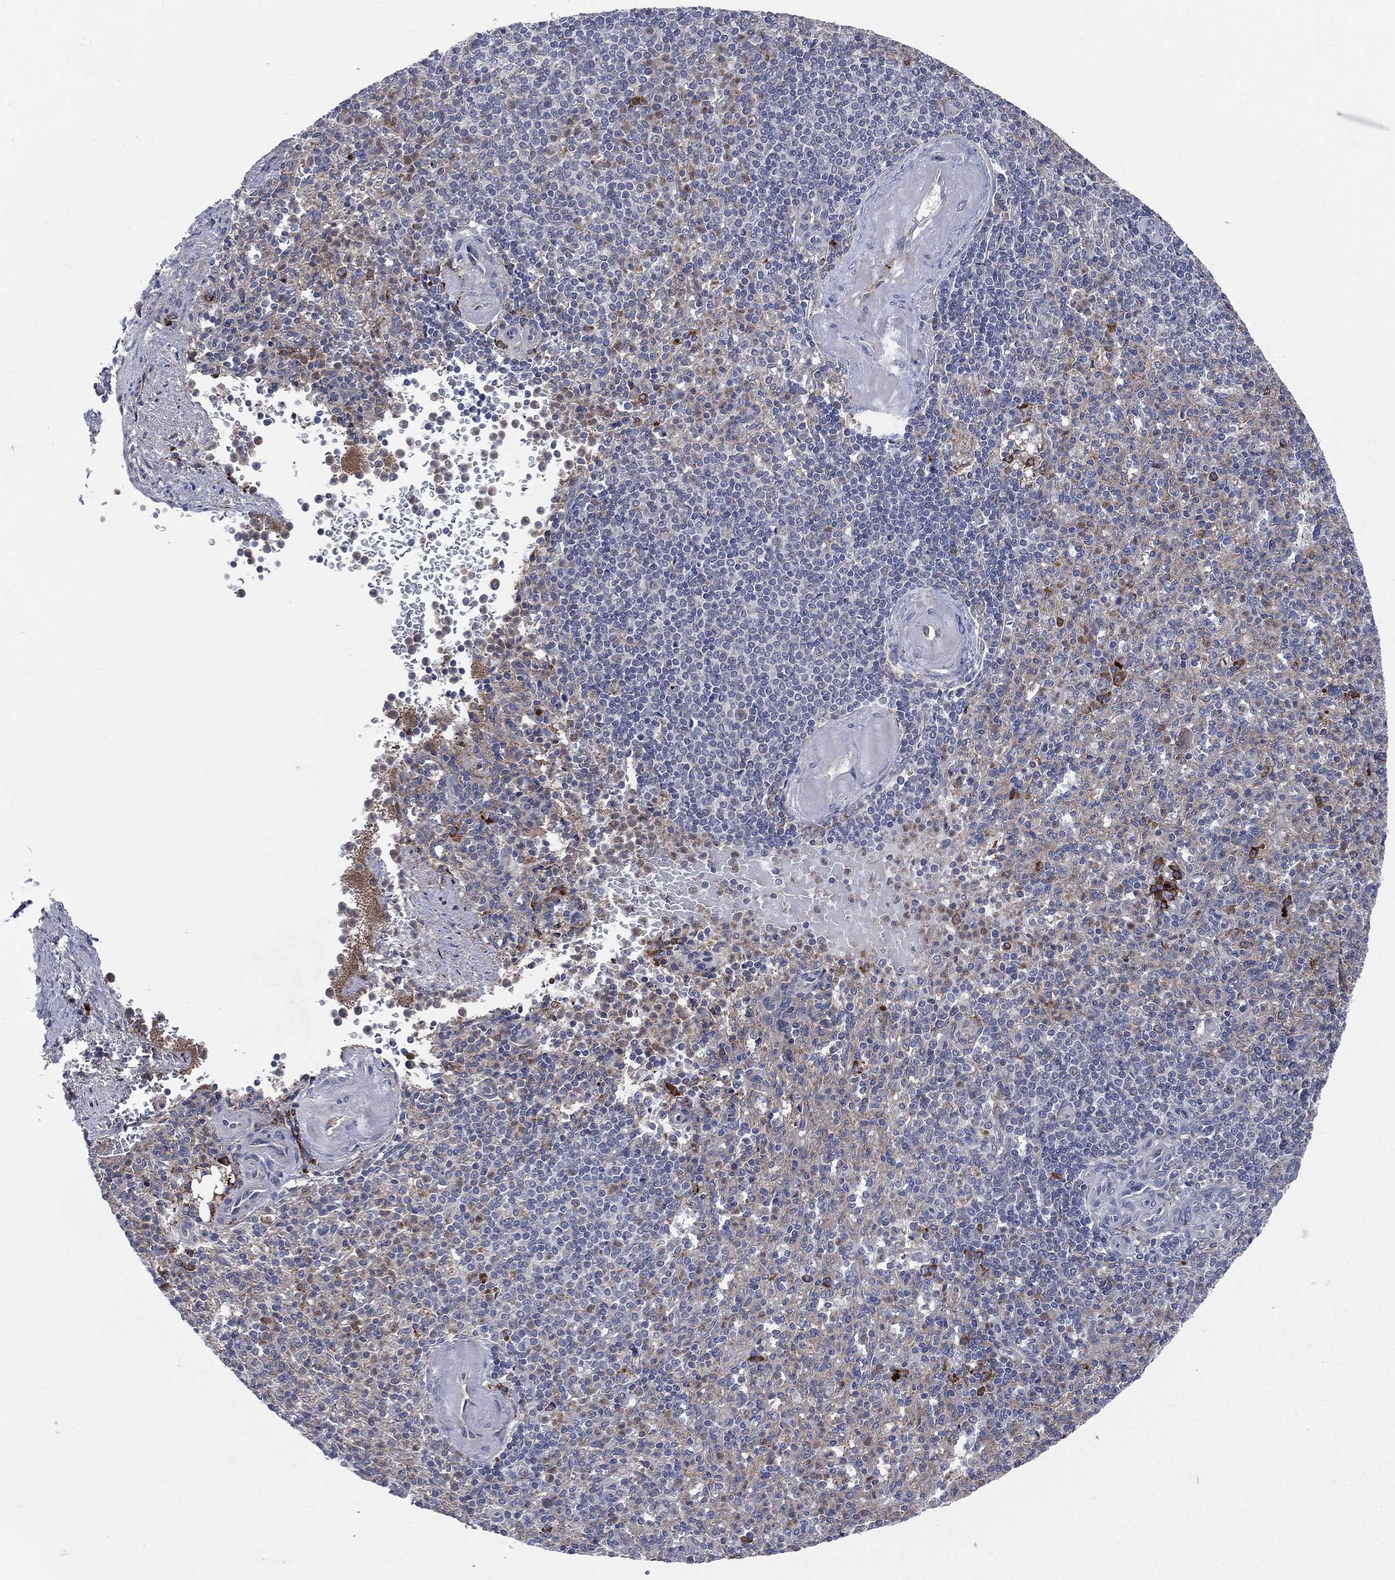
{"staining": {"intensity": "moderate", "quantity": "<25%", "location": "cytoplasmic/membranous"}, "tissue": "spleen", "cell_type": "Cells in red pulp", "image_type": "normal", "snomed": [{"axis": "morphology", "description": "Normal tissue, NOS"}, {"axis": "topography", "description": "Spleen"}], "caption": "Cells in red pulp exhibit low levels of moderate cytoplasmic/membranous expression in about <25% of cells in benign spleen. (DAB IHC with brightfield microscopy, high magnification).", "gene": "CCDC159", "patient": {"sex": "female", "age": 74}}